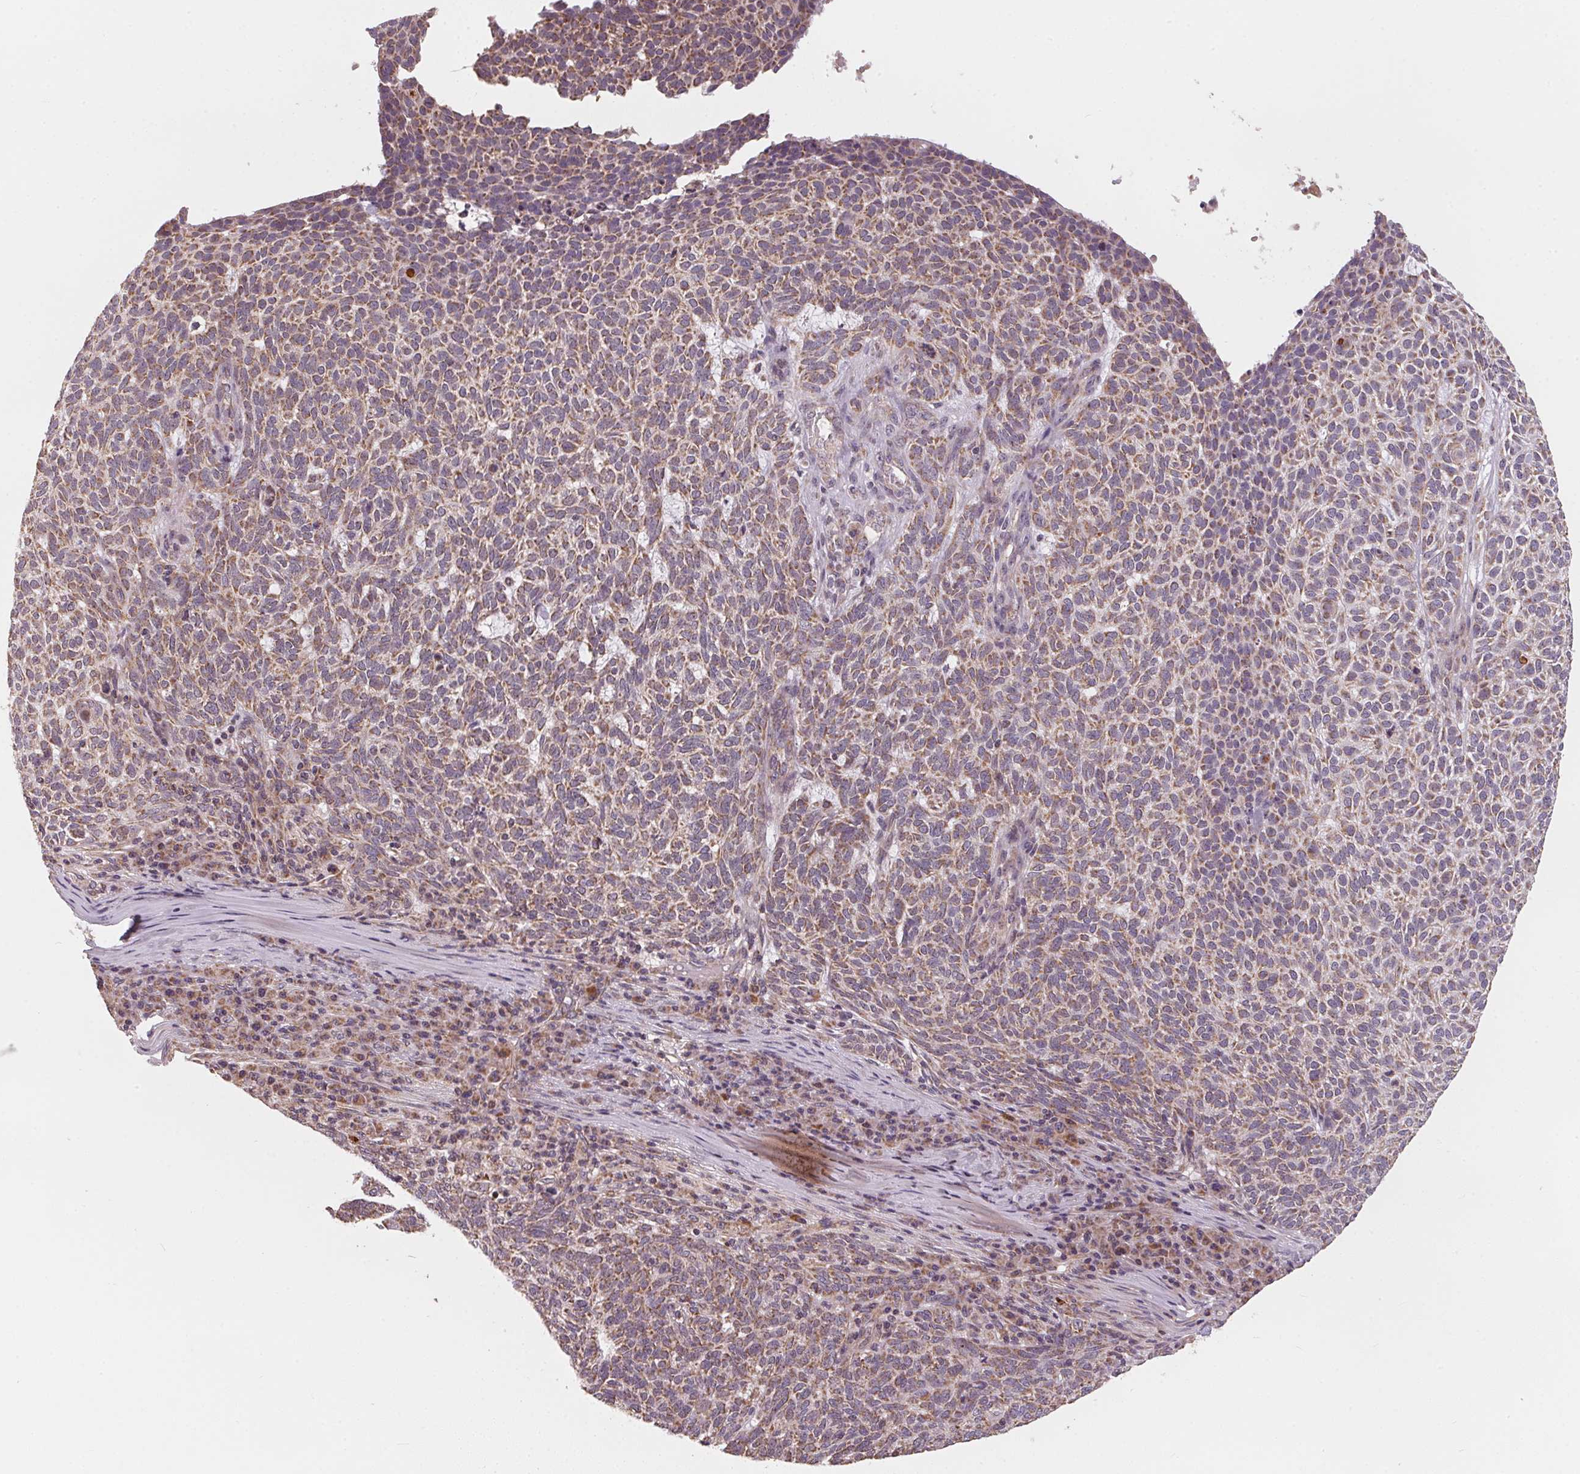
{"staining": {"intensity": "weak", "quantity": ">75%", "location": "cytoplasmic/membranous"}, "tissue": "skin cancer", "cell_type": "Tumor cells", "image_type": "cancer", "snomed": [{"axis": "morphology", "description": "Squamous cell carcinoma, NOS"}, {"axis": "topography", "description": "Skin"}], "caption": "Protein expression analysis of skin cancer (squamous cell carcinoma) reveals weak cytoplasmic/membranous positivity in approximately >75% of tumor cells.", "gene": "MATCAP1", "patient": {"sex": "female", "age": 90}}